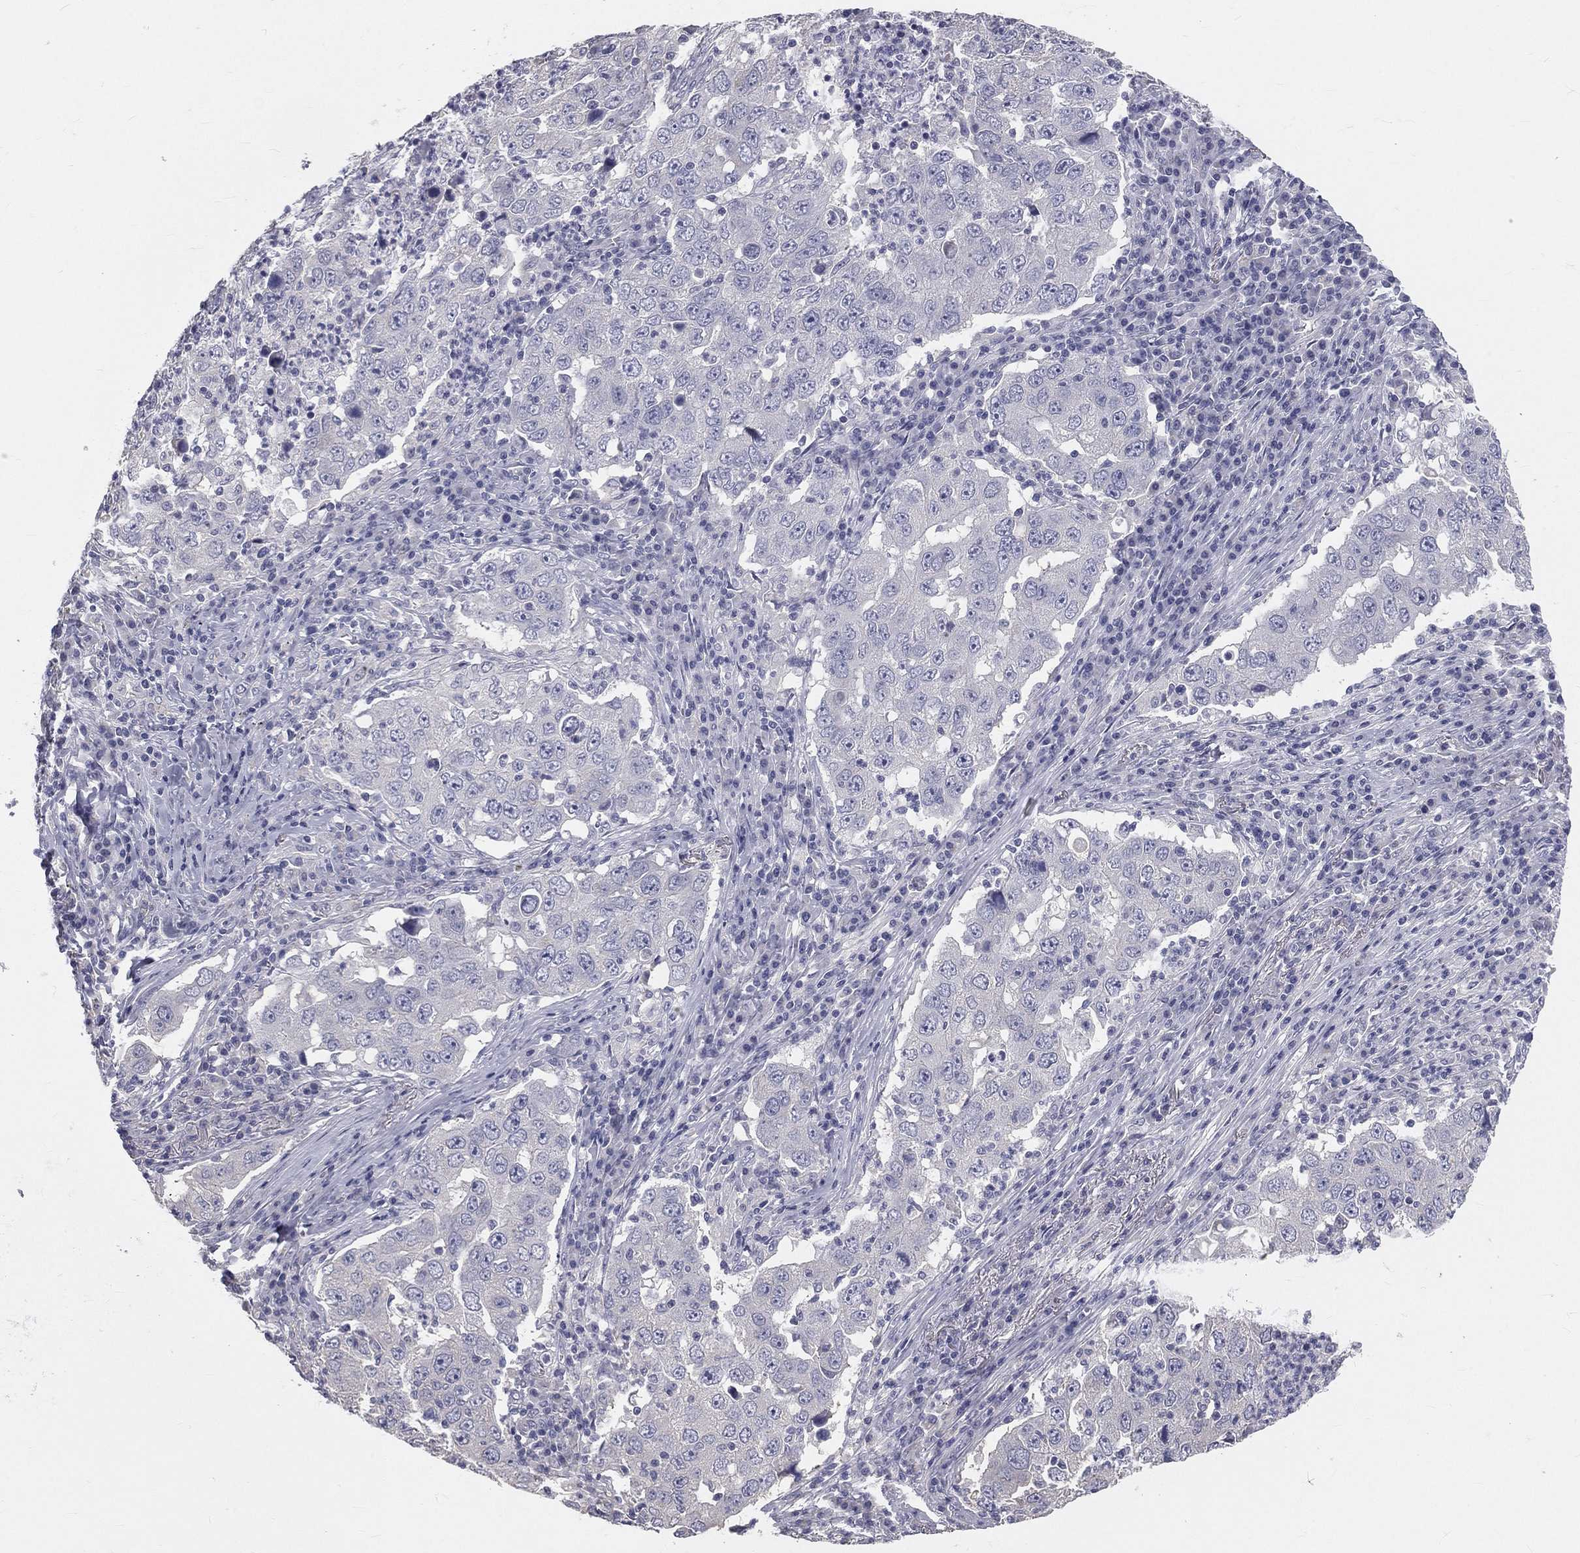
{"staining": {"intensity": "negative", "quantity": "none", "location": "none"}, "tissue": "lung cancer", "cell_type": "Tumor cells", "image_type": "cancer", "snomed": [{"axis": "morphology", "description": "Adenocarcinoma, NOS"}, {"axis": "topography", "description": "Lung"}], "caption": "Immunohistochemistry (IHC) of lung adenocarcinoma displays no positivity in tumor cells.", "gene": "MUC13", "patient": {"sex": "male", "age": 73}}